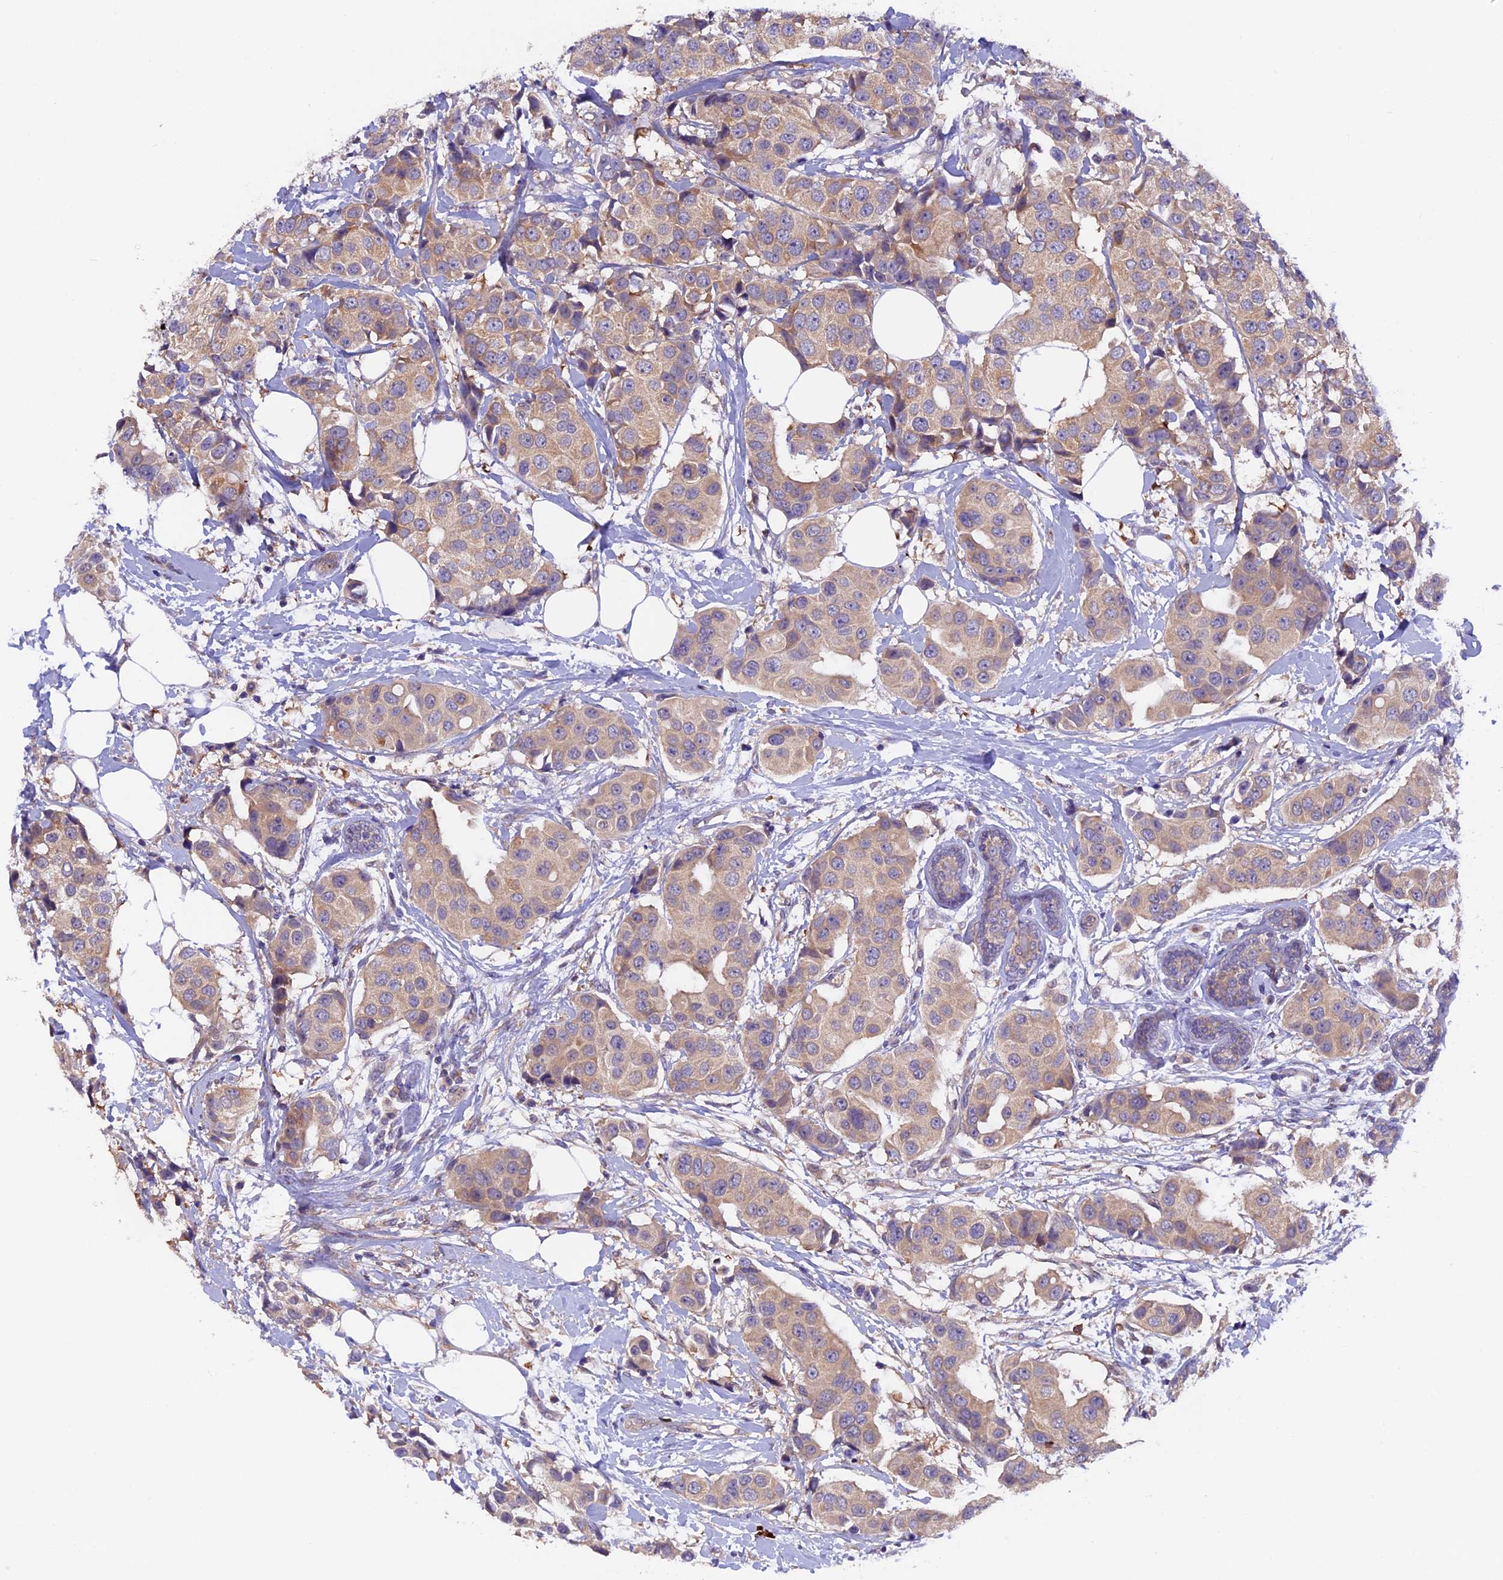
{"staining": {"intensity": "weak", "quantity": "<25%", "location": "cytoplasmic/membranous"}, "tissue": "breast cancer", "cell_type": "Tumor cells", "image_type": "cancer", "snomed": [{"axis": "morphology", "description": "Normal tissue, NOS"}, {"axis": "morphology", "description": "Duct carcinoma"}, {"axis": "topography", "description": "Breast"}], "caption": "Image shows no significant protein expression in tumor cells of intraductal carcinoma (breast). (DAB immunohistochemistry (IHC) with hematoxylin counter stain).", "gene": "CCDC9B", "patient": {"sex": "female", "age": 39}}